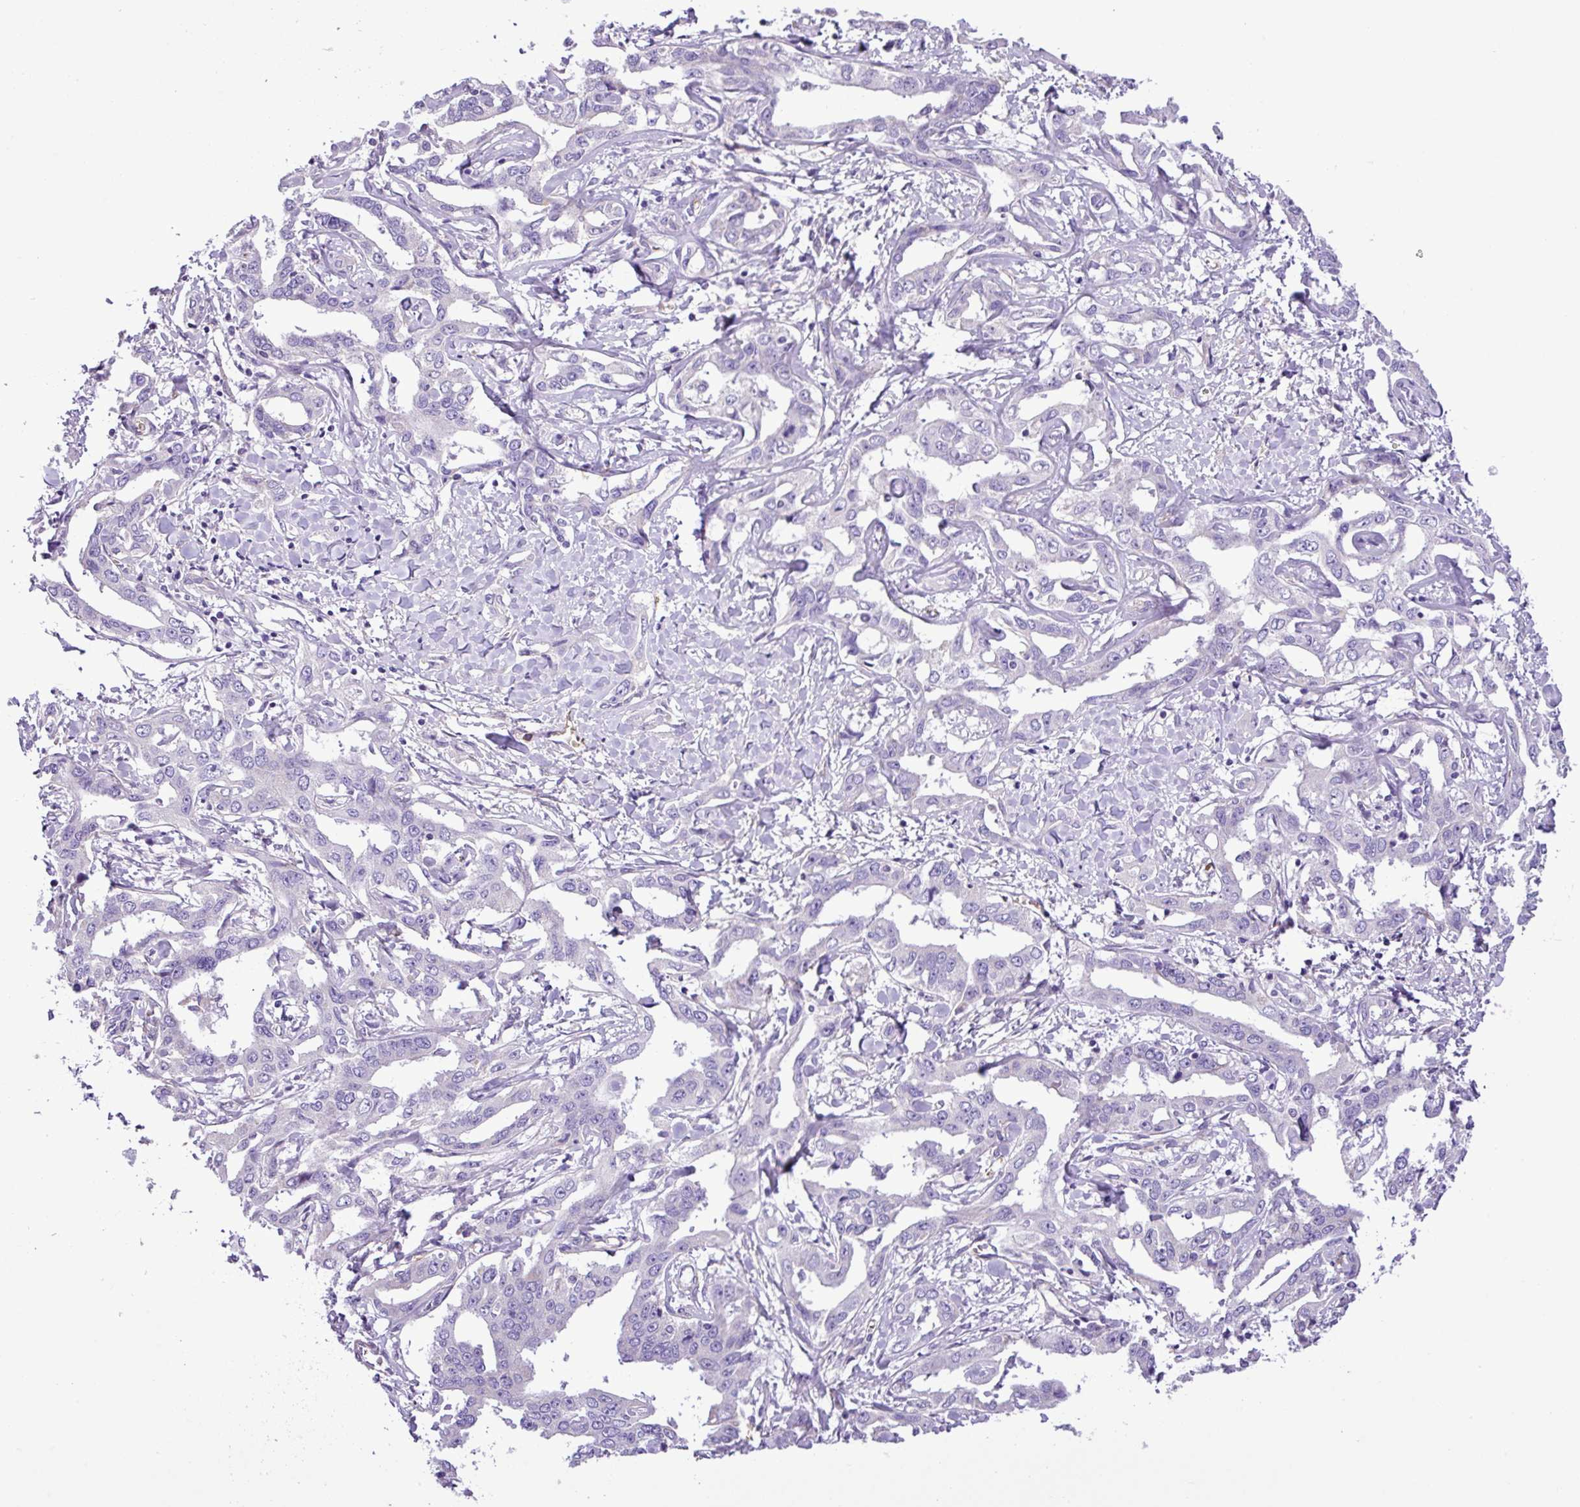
{"staining": {"intensity": "negative", "quantity": "none", "location": "none"}, "tissue": "liver cancer", "cell_type": "Tumor cells", "image_type": "cancer", "snomed": [{"axis": "morphology", "description": "Cholangiocarcinoma"}, {"axis": "topography", "description": "Liver"}], "caption": "An immunohistochemistry (IHC) photomicrograph of liver cancer (cholangiocarcinoma) is shown. There is no staining in tumor cells of liver cancer (cholangiocarcinoma).", "gene": "C11orf91", "patient": {"sex": "male", "age": 59}}